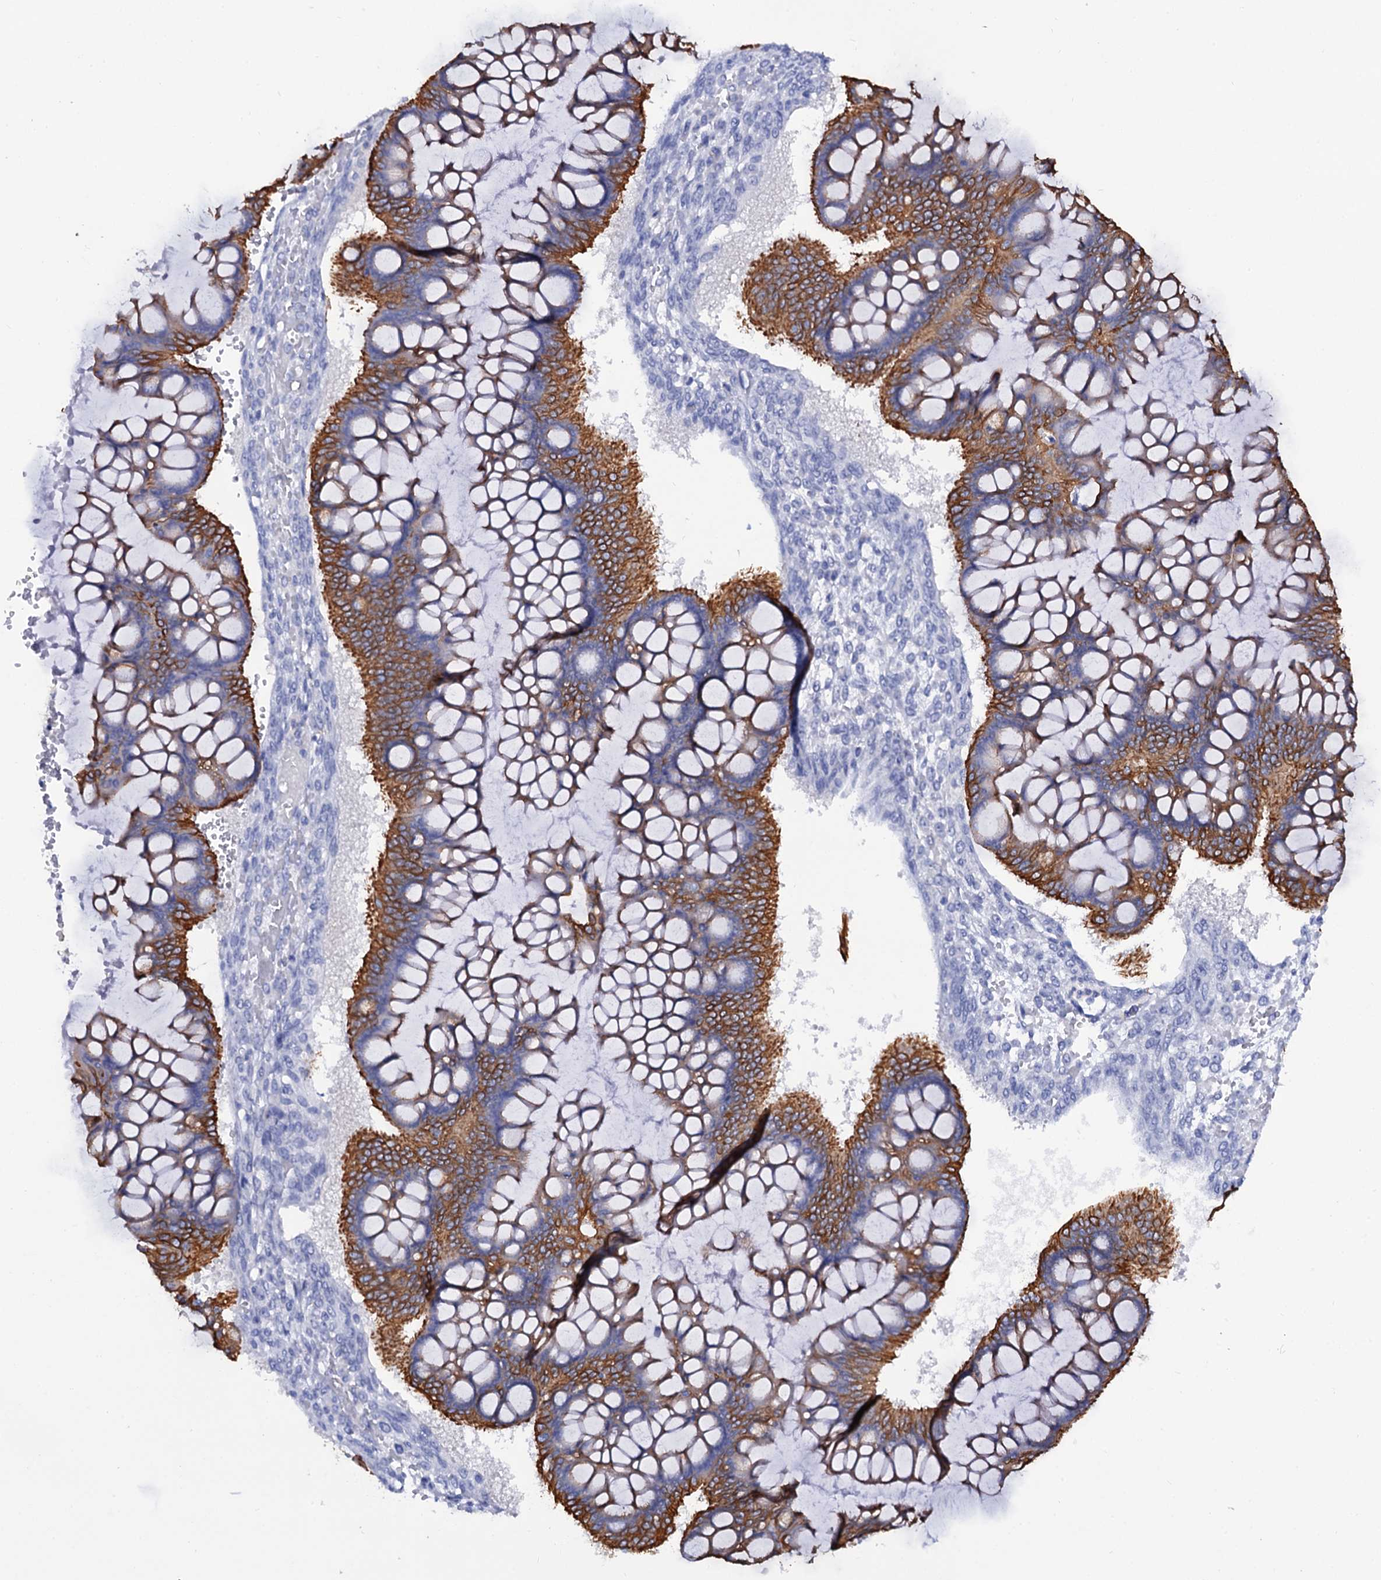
{"staining": {"intensity": "strong", "quantity": ">75%", "location": "cytoplasmic/membranous"}, "tissue": "ovarian cancer", "cell_type": "Tumor cells", "image_type": "cancer", "snomed": [{"axis": "morphology", "description": "Cystadenocarcinoma, mucinous, NOS"}, {"axis": "topography", "description": "Ovary"}], "caption": "High-power microscopy captured an IHC histopathology image of ovarian cancer, revealing strong cytoplasmic/membranous positivity in approximately >75% of tumor cells.", "gene": "RAB3IP", "patient": {"sex": "female", "age": 73}}